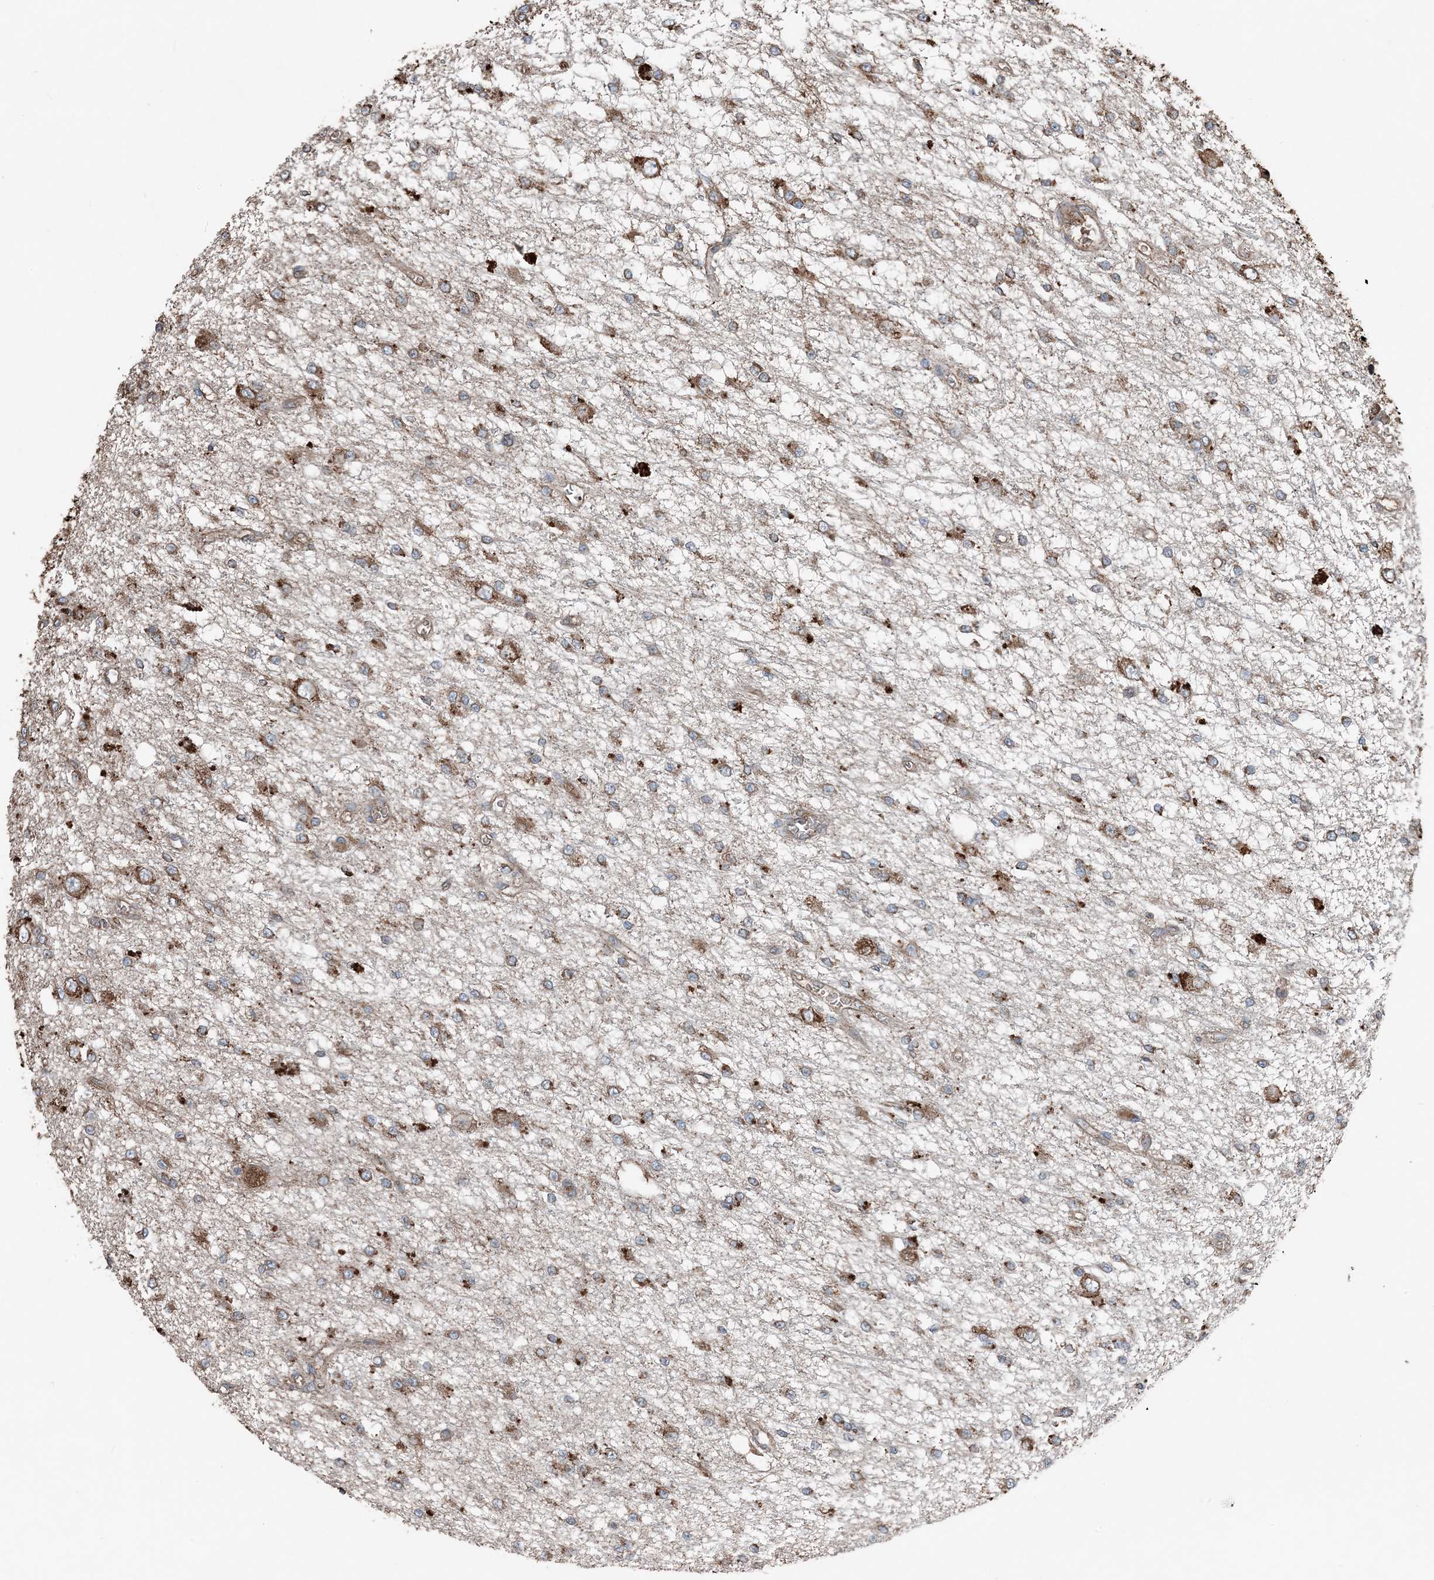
{"staining": {"intensity": "moderate", "quantity": "25%-75%", "location": "cytoplasmic/membranous"}, "tissue": "glioma", "cell_type": "Tumor cells", "image_type": "cancer", "snomed": [{"axis": "morphology", "description": "Glioma, malignant, Low grade"}, {"axis": "topography", "description": "Brain"}], "caption": "Protein expression analysis of human glioma reveals moderate cytoplasmic/membranous positivity in about 25%-75% of tumor cells.", "gene": "PDIA6", "patient": {"sex": "male", "age": 38}}